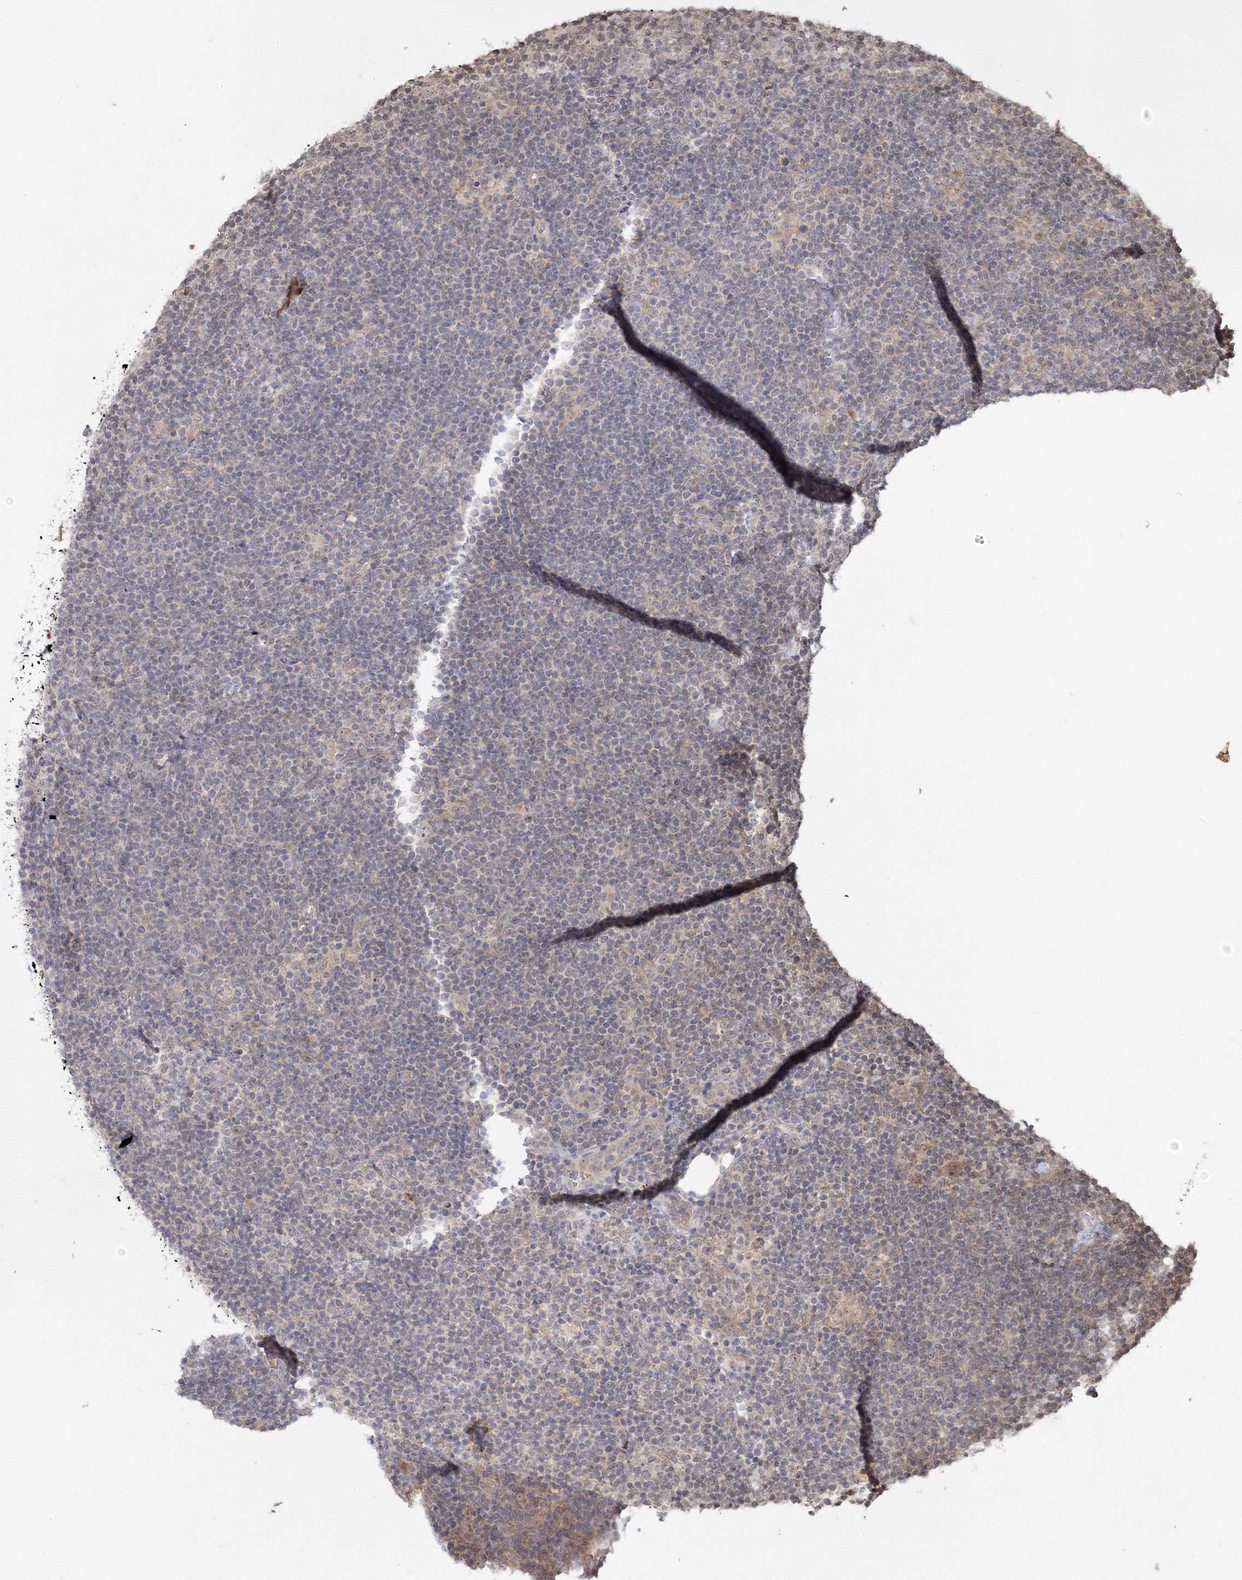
{"staining": {"intensity": "weak", "quantity": ">75%", "location": "cytoplasmic/membranous"}, "tissue": "lymphoma", "cell_type": "Tumor cells", "image_type": "cancer", "snomed": [{"axis": "morphology", "description": "Hodgkin's disease, NOS"}, {"axis": "topography", "description": "Lymph node"}], "caption": "DAB immunohistochemical staining of human Hodgkin's disease shows weak cytoplasmic/membranous protein positivity in approximately >75% of tumor cells.", "gene": "PEX13", "patient": {"sex": "female", "age": 57}}